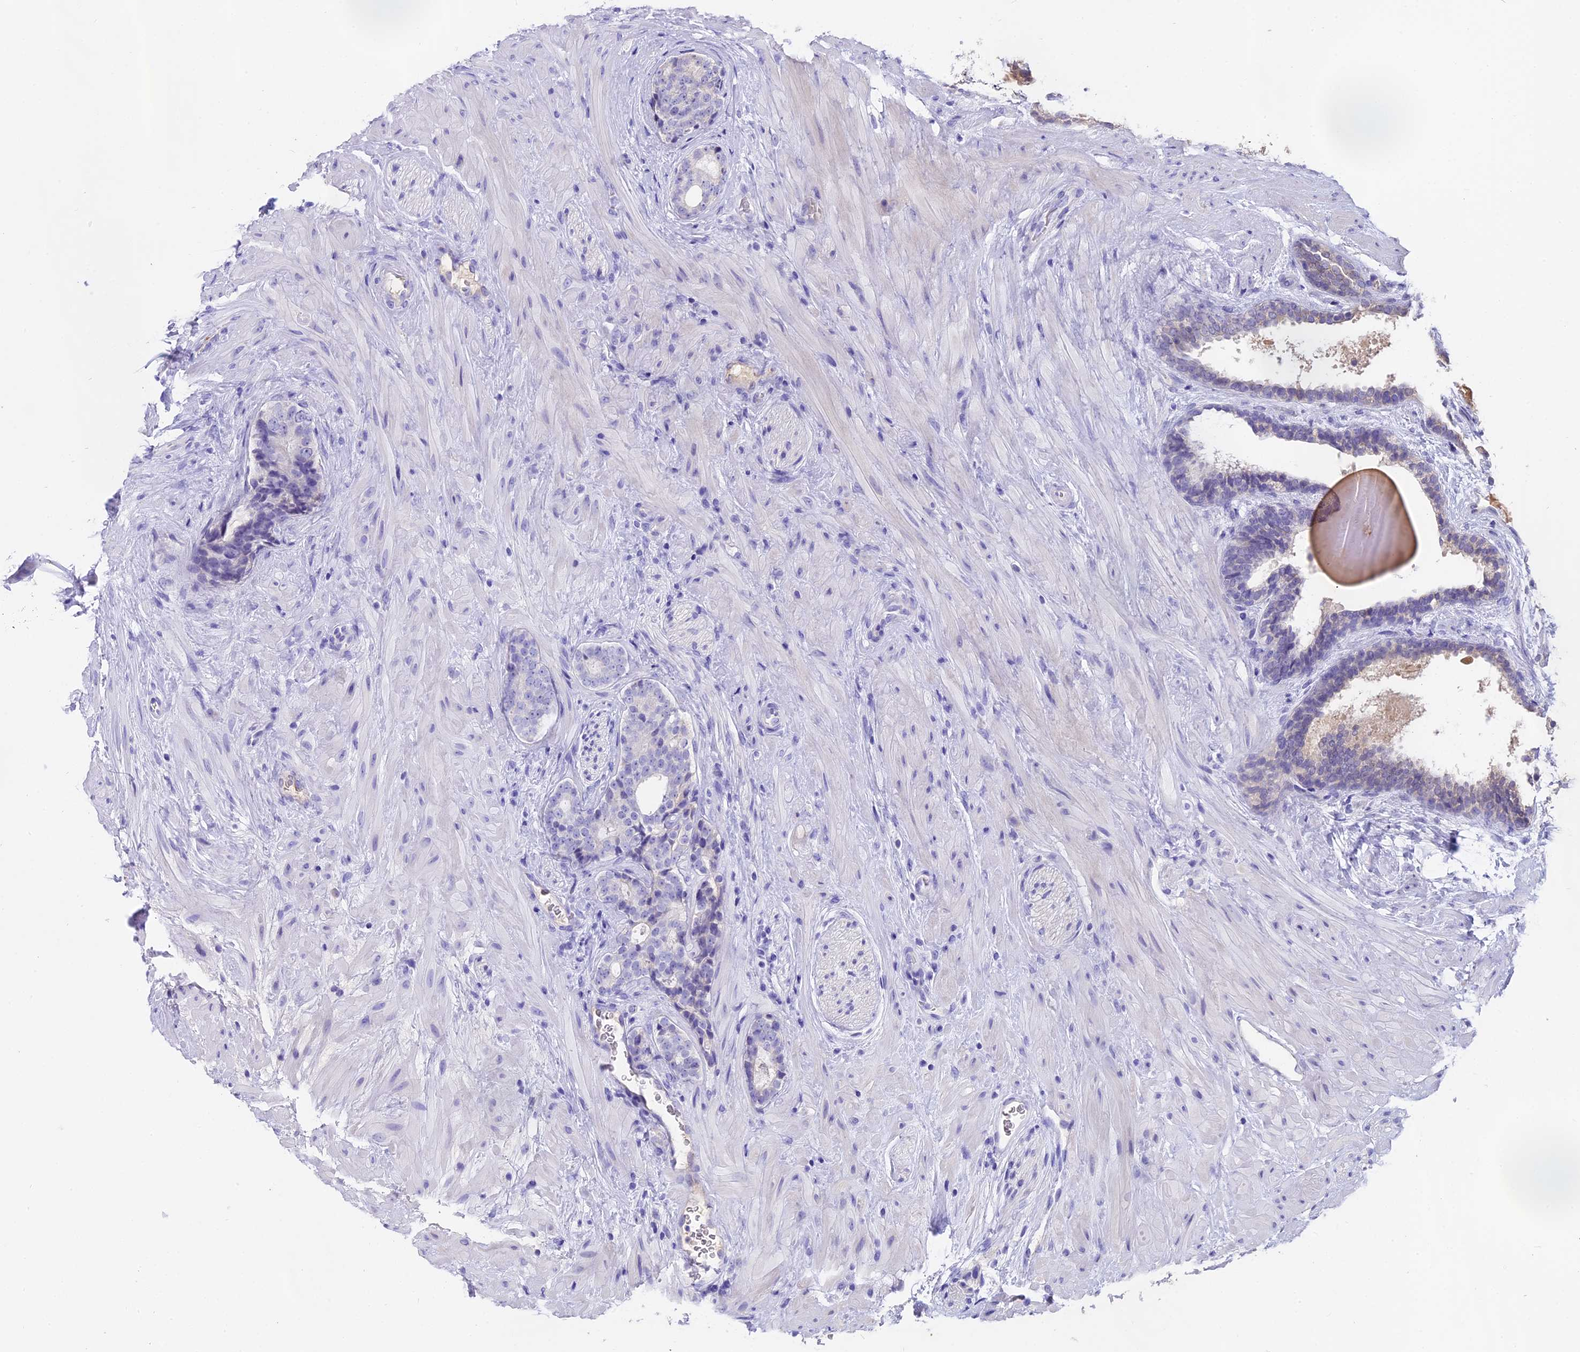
{"staining": {"intensity": "negative", "quantity": "none", "location": "none"}, "tissue": "prostate cancer", "cell_type": "Tumor cells", "image_type": "cancer", "snomed": [{"axis": "morphology", "description": "Adenocarcinoma, High grade"}, {"axis": "topography", "description": "Prostate"}], "caption": "Immunohistochemical staining of human prostate cancer (high-grade adenocarcinoma) displays no significant staining in tumor cells.", "gene": "WFDC2", "patient": {"sex": "male", "age": 56}}